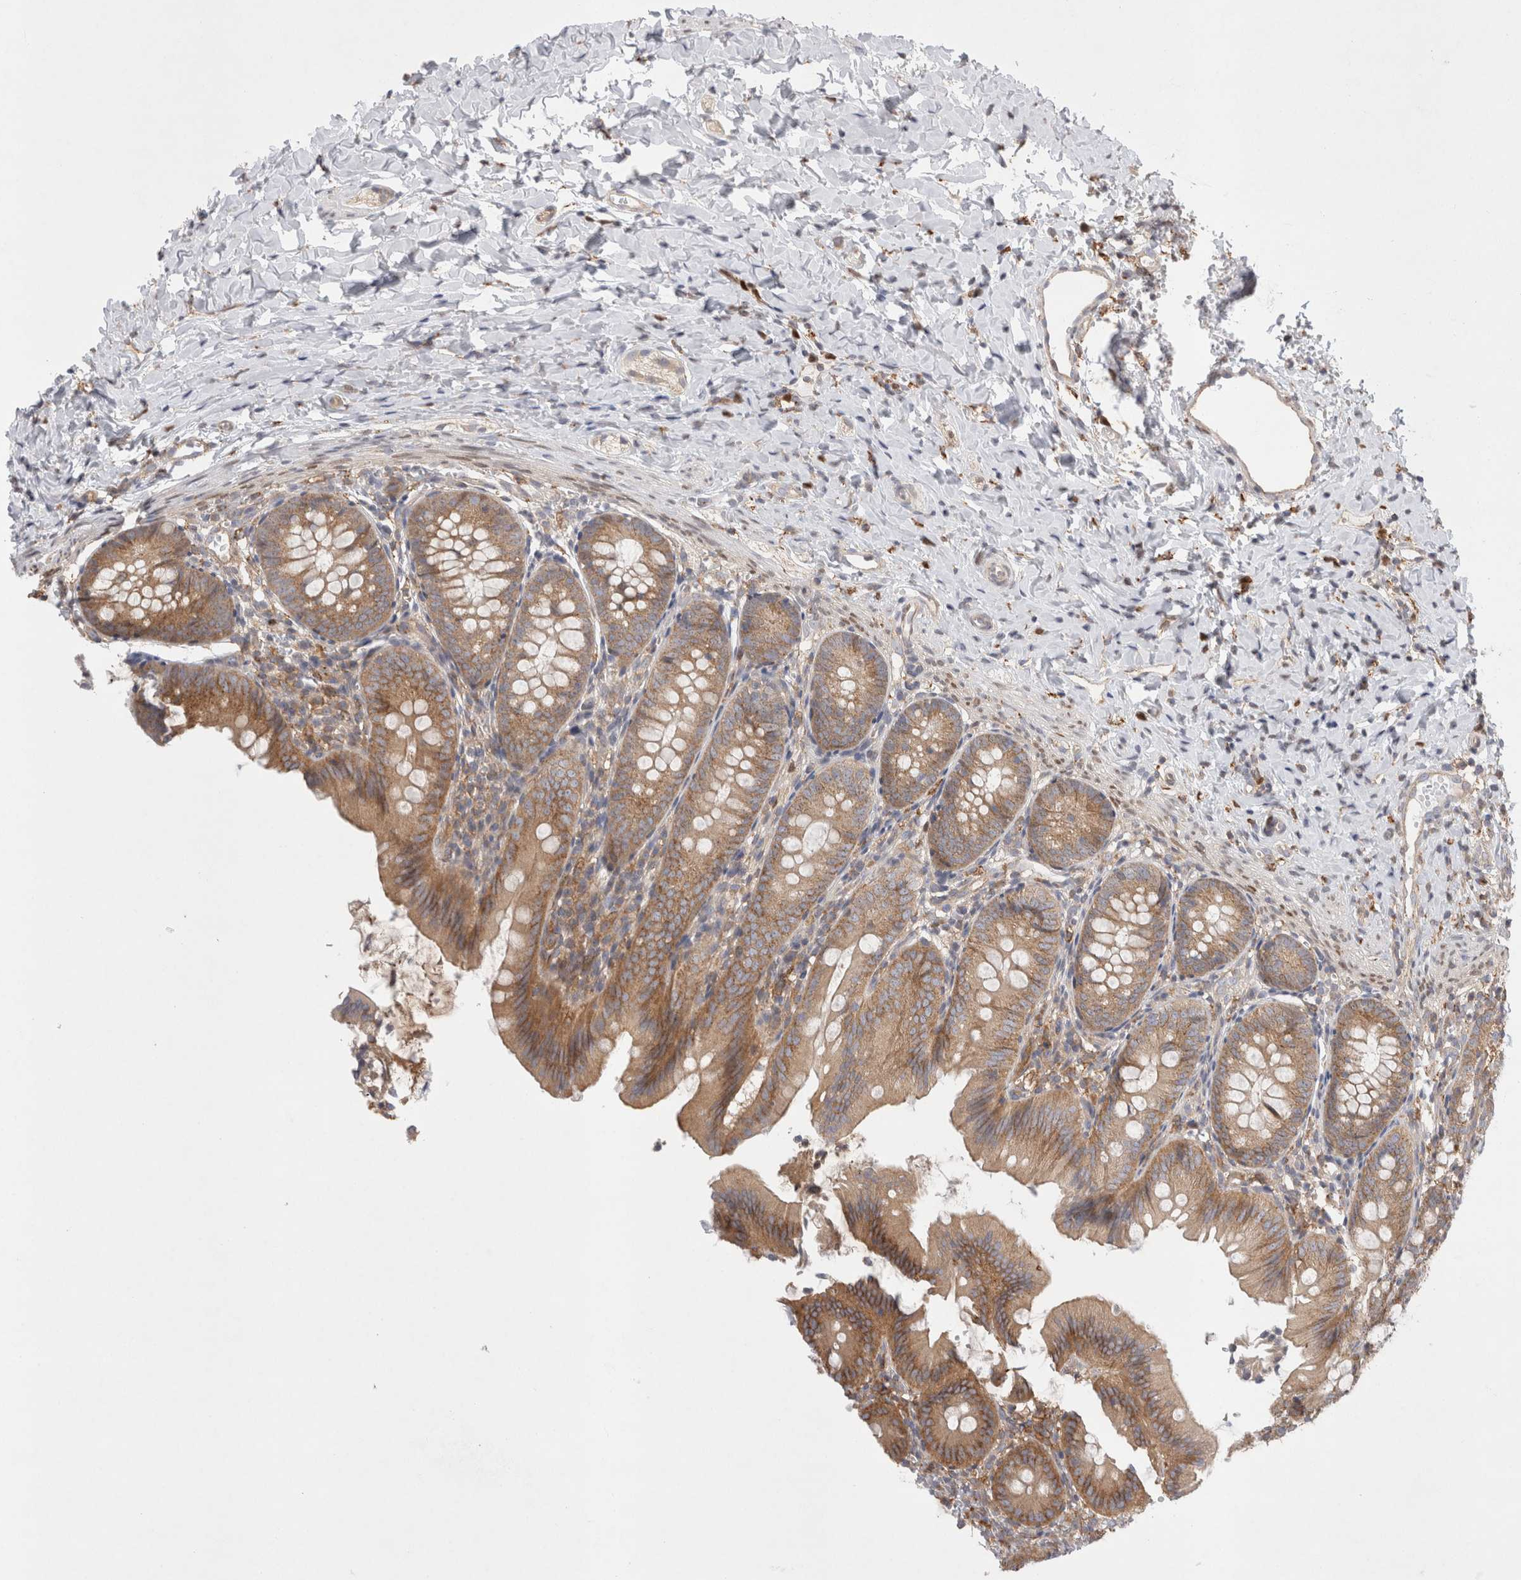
{"staining": {"intensity": "moderate", "quantity": ">75%", "location": "cytoplasmic/membranous"}, "tissue": "appendix", "cell_type": "Glandular cells", "image_type": "normal", "snomed": [{"axis": "morphology", "description": "Normal tissue, NOS"}, {"axis": "topography", "description": "Appendix"}], "caption": "Immunohistochemical staining of unremarkable appendix shows moderate cytoplasmic/membranous protein positivity in about >75% of glandular cells. Nuclei are stained in blue.", "gene": "CDCA7L", "patient": {"sex": "male", "age": 1}}